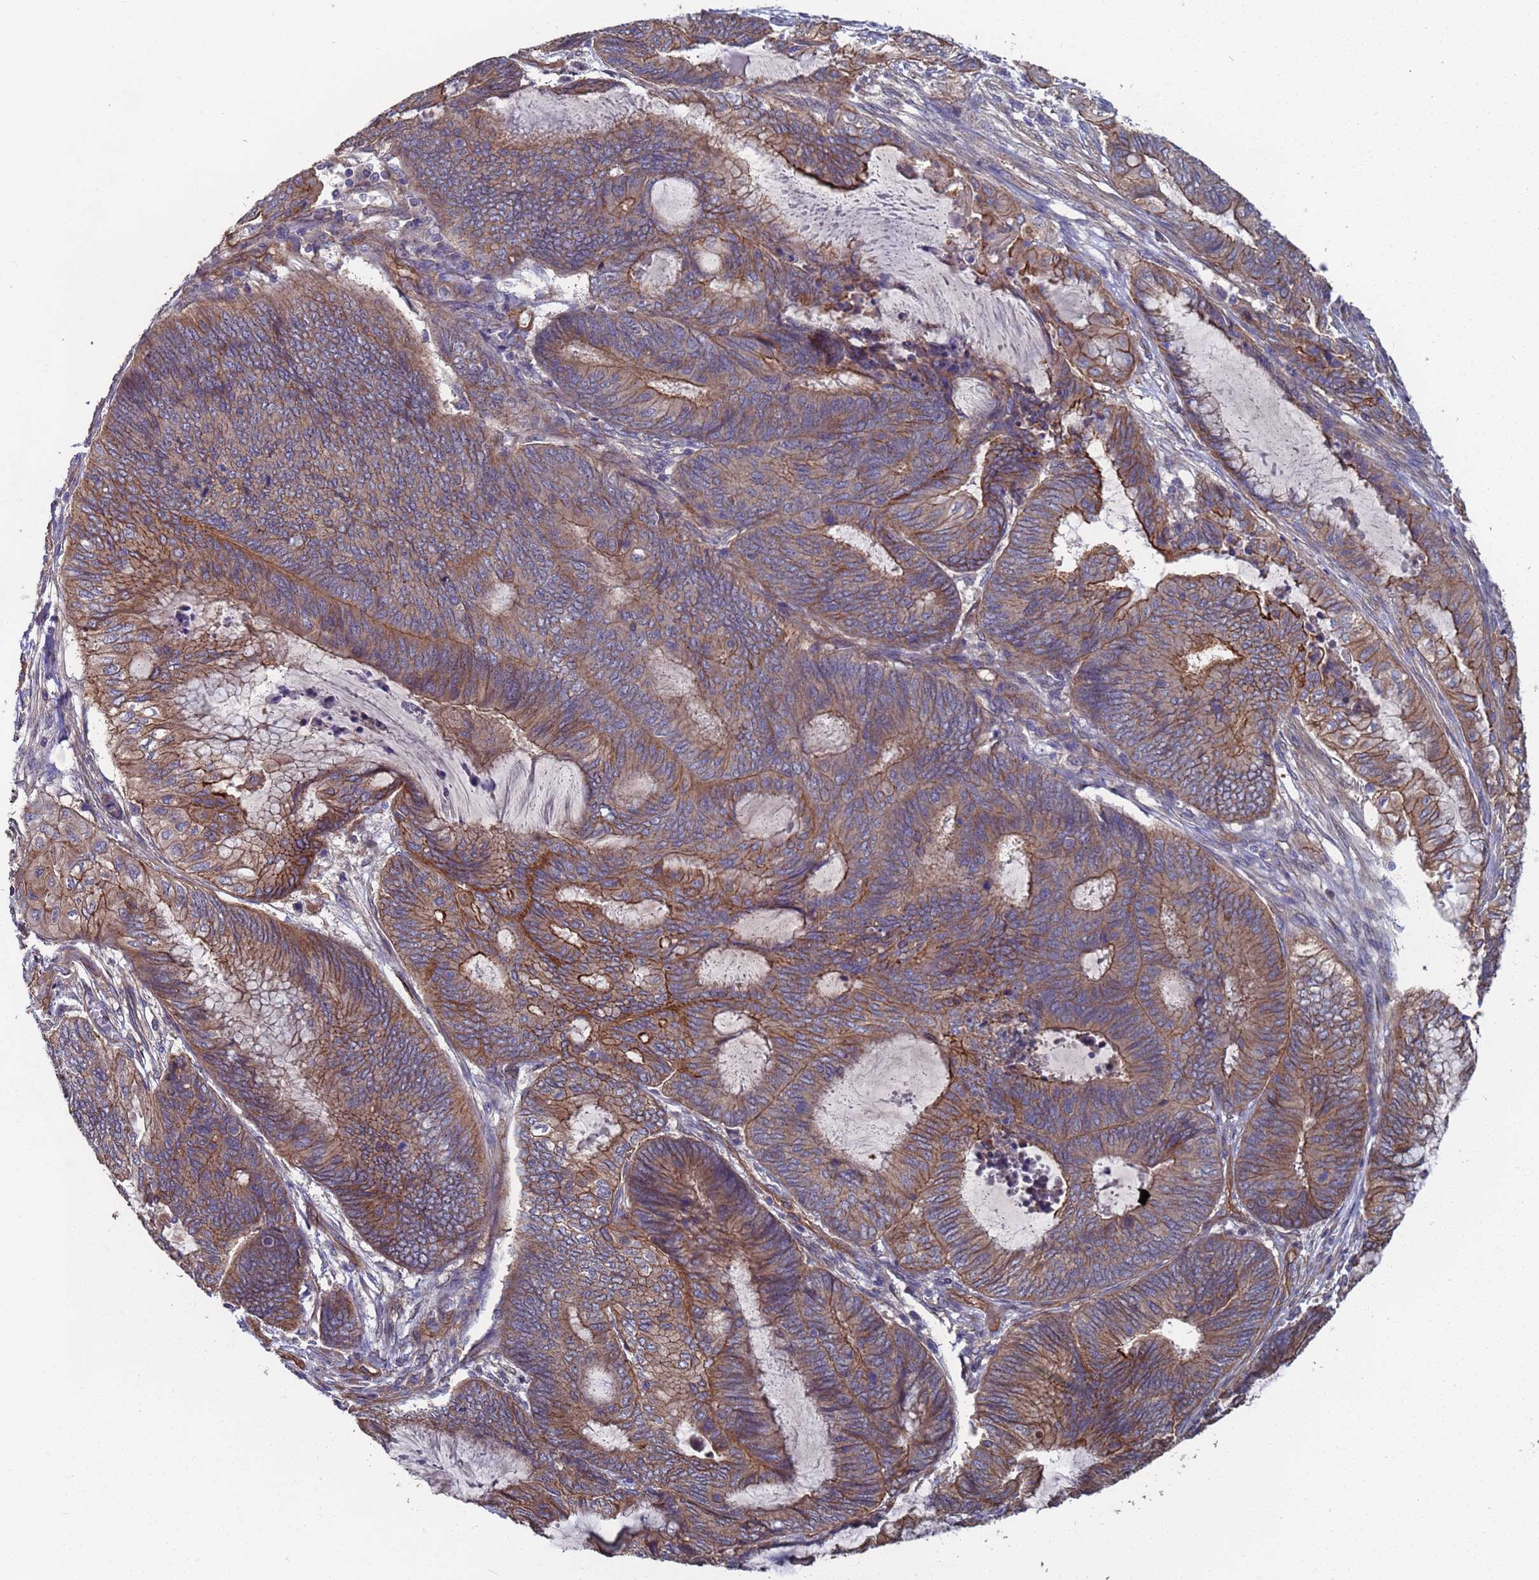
{"staining": {"intensity": "moderate", "quantity": "25%-75%", "location": "cytoplasmic/membranous"}, "tissue": "endometrial cancer", "cell_type": "Tumor cells", "image_type": "cancer", "snomed": [{"axis": "morphology", "description": "Adenocarcinoma, NOS"}, {"axis": "topography", "description": "Uterus"}, {"axis": "topography", "description": "Endometrium"}], "caption": "DAB immunohistochemical staining of human endometrial cancer (adenocarcinoma) reveals moderate cytoplasmic/membranous protein expression in about 25%-75% of tumor cells.", "gene": "NDUFAF6", "patient": {"sex": "female", "age": 70}}